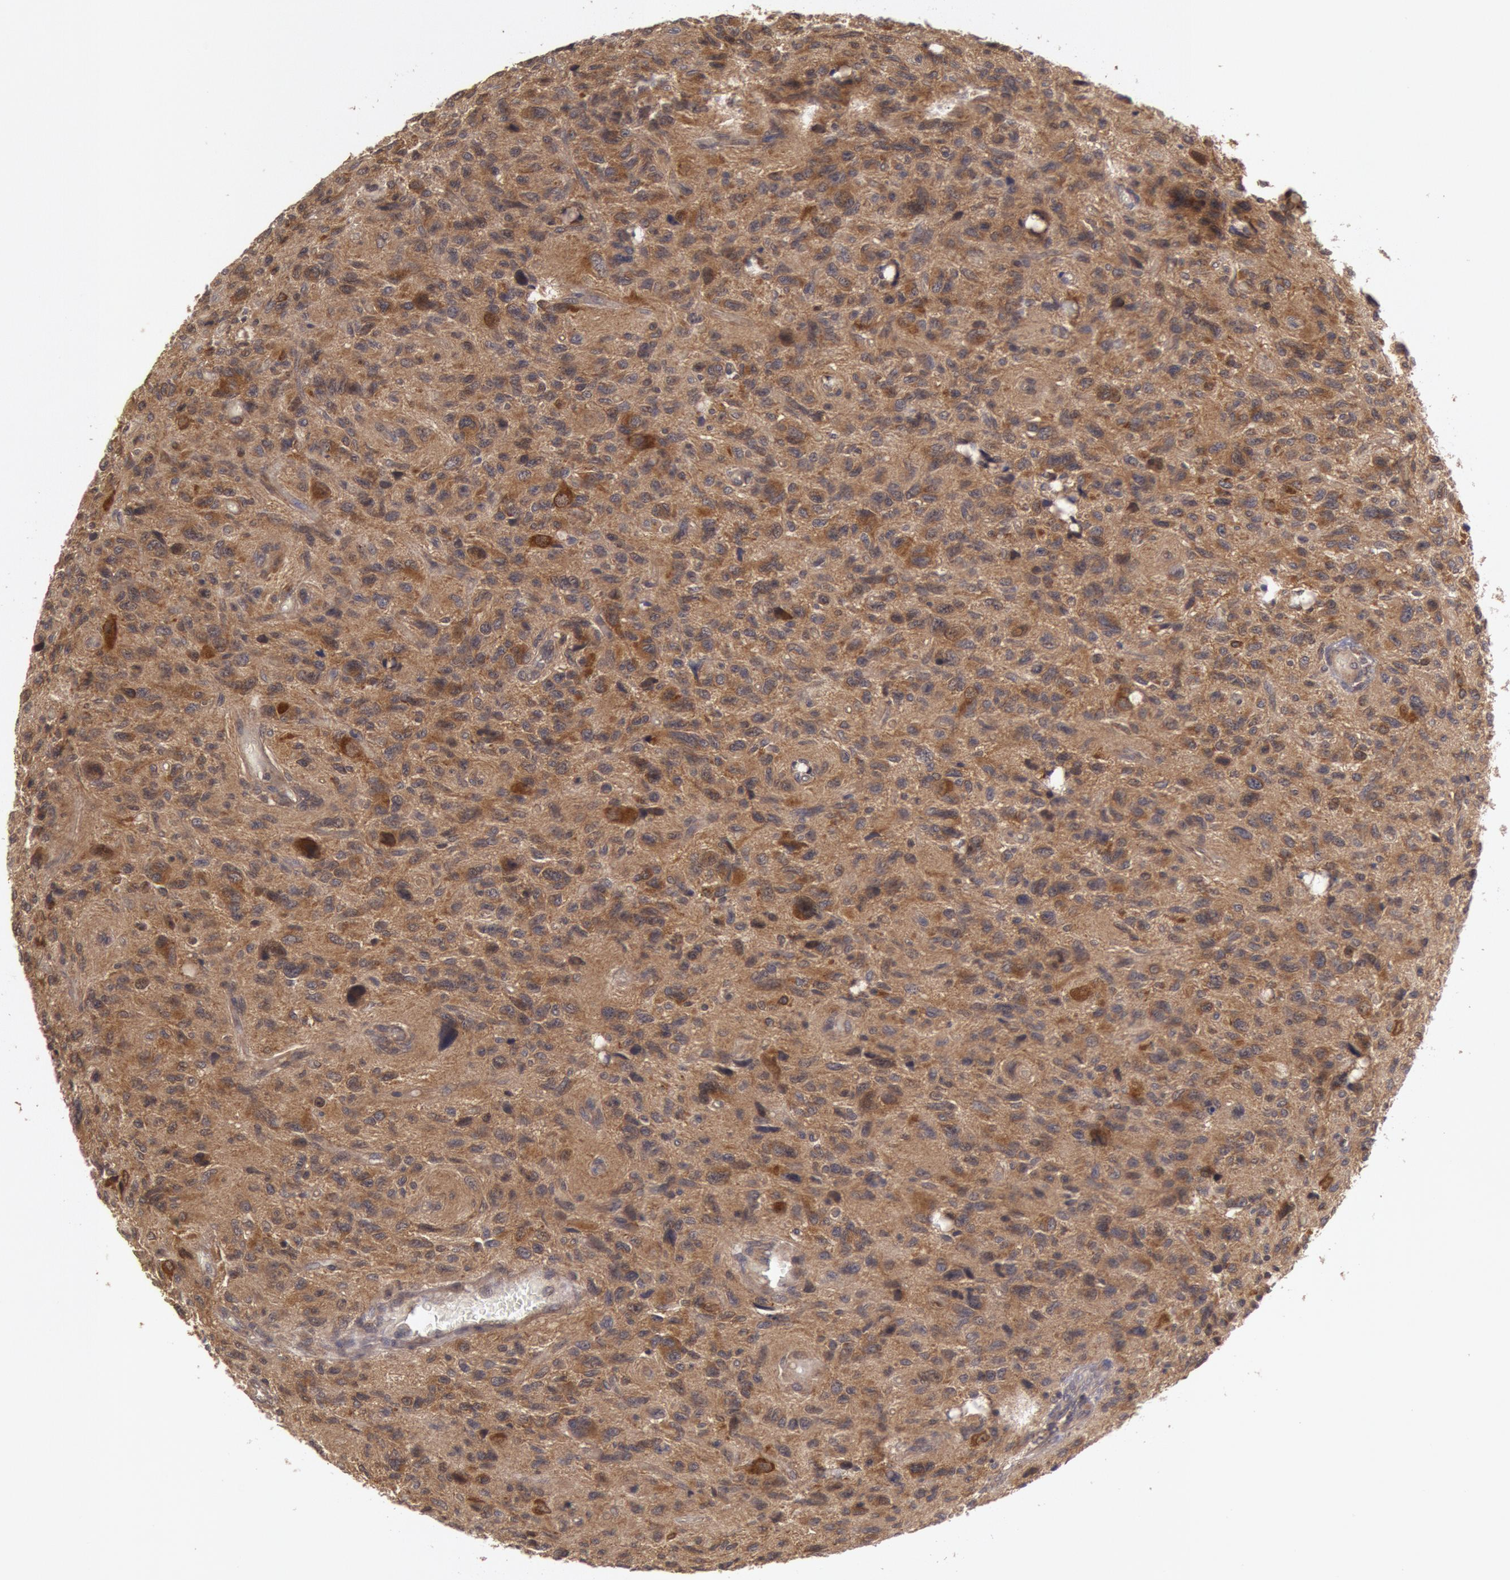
{"staining": {"intensity": "moderate", "quantity": ">75%", "location": "cytoplasmic/membranous"}, "tissue": "glioma", "cell_type": "Tumor cells", "image_type": "cancer", "snomed": [{"axis": "morphology", "description": "Glioma, malignant, High grade"}, {"axis": "topography", "description": "Brain"}], "caption": "Immunohistochemistry (IHC) of human malignant glioma (high-grade) displays medium levels of moderate cytoplasmic/membranous staining in approximately >75% of tumor cells.", "gene": "BRAF", "patient": {"sex": "female", "age": 60}}